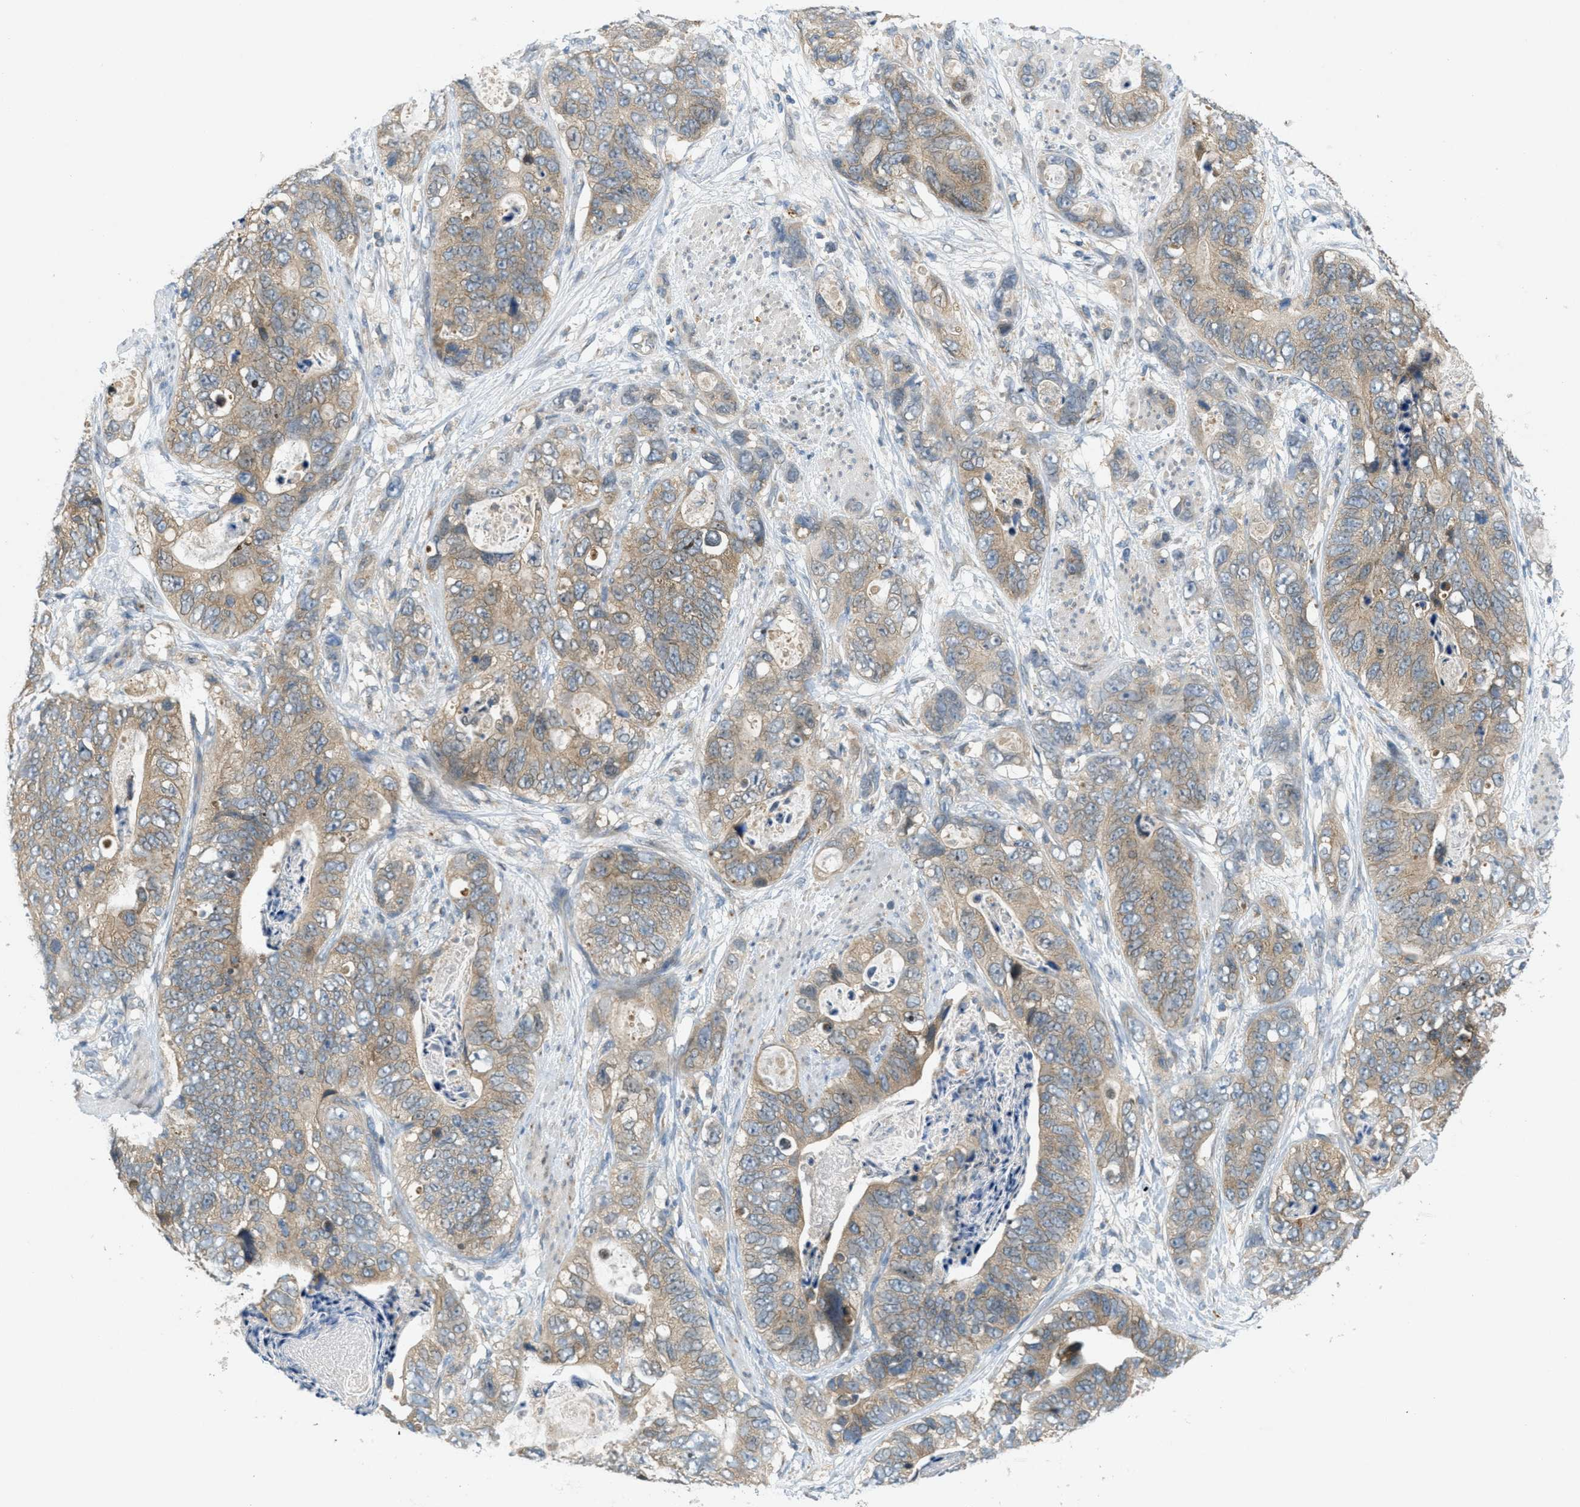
{"staining": {"intensity": "weak", "quantity": ">75%", "location": "cytoplasmic/membranous"}, "tissue": "stomach cancer", "cell_type": "Tumor cells", "image_type": "cancer", "snomed": [{"axis": "morphology", "description": "Adenocarcinoma, NOS"}, {"axis": "topography", "description": "Stomach"}], "caption": "A low amount of weak cytoplasmic/membranous staining is seen in approximately >75% of tumor cells in adenocarcinoma (stomach) tissue.", "gene": "SIGMAR1", "patient": {"sex": "female", "age": 89}}